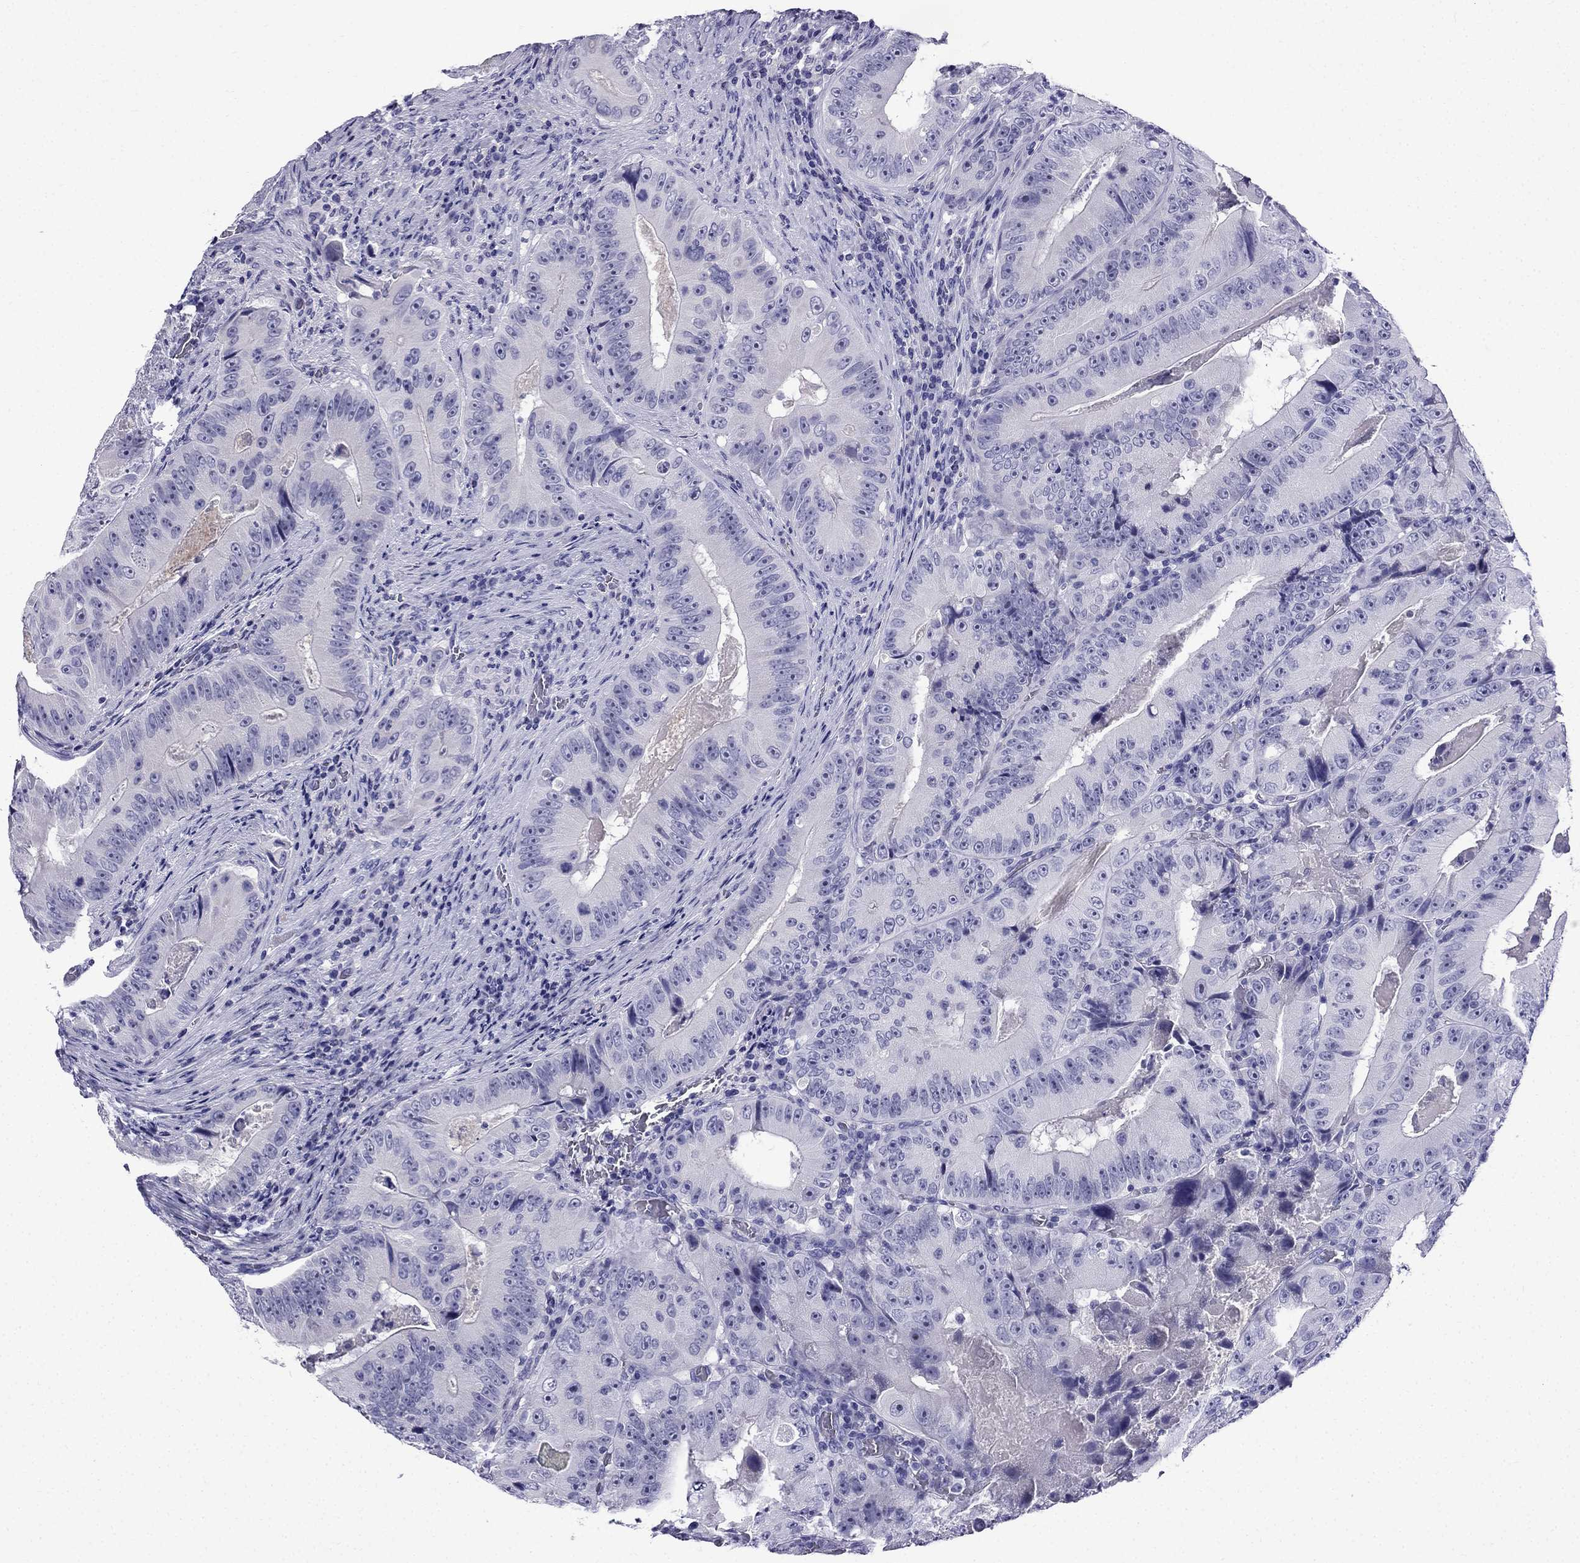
{"staining": {"intensity": "negative", "quantity": "none", "location": "none"}, "tissue": "colorectal cancer", "cell_type": "Tumor cells", "image_type": "cancer", "snomed": [{"axis": "morphology", "description": "Adenocarcinoma, NOS"}, {"axis": "topography", "description": "Colon"}], "caption": "A high-resolution histopathology image shows immunohistochemistry (IHC) staining of colorectal adenocarcinoma, which exhibits no significant positivity in tumor cells.", "gene": "ERC2", "patient": {"sex": "female", "age": 86}}